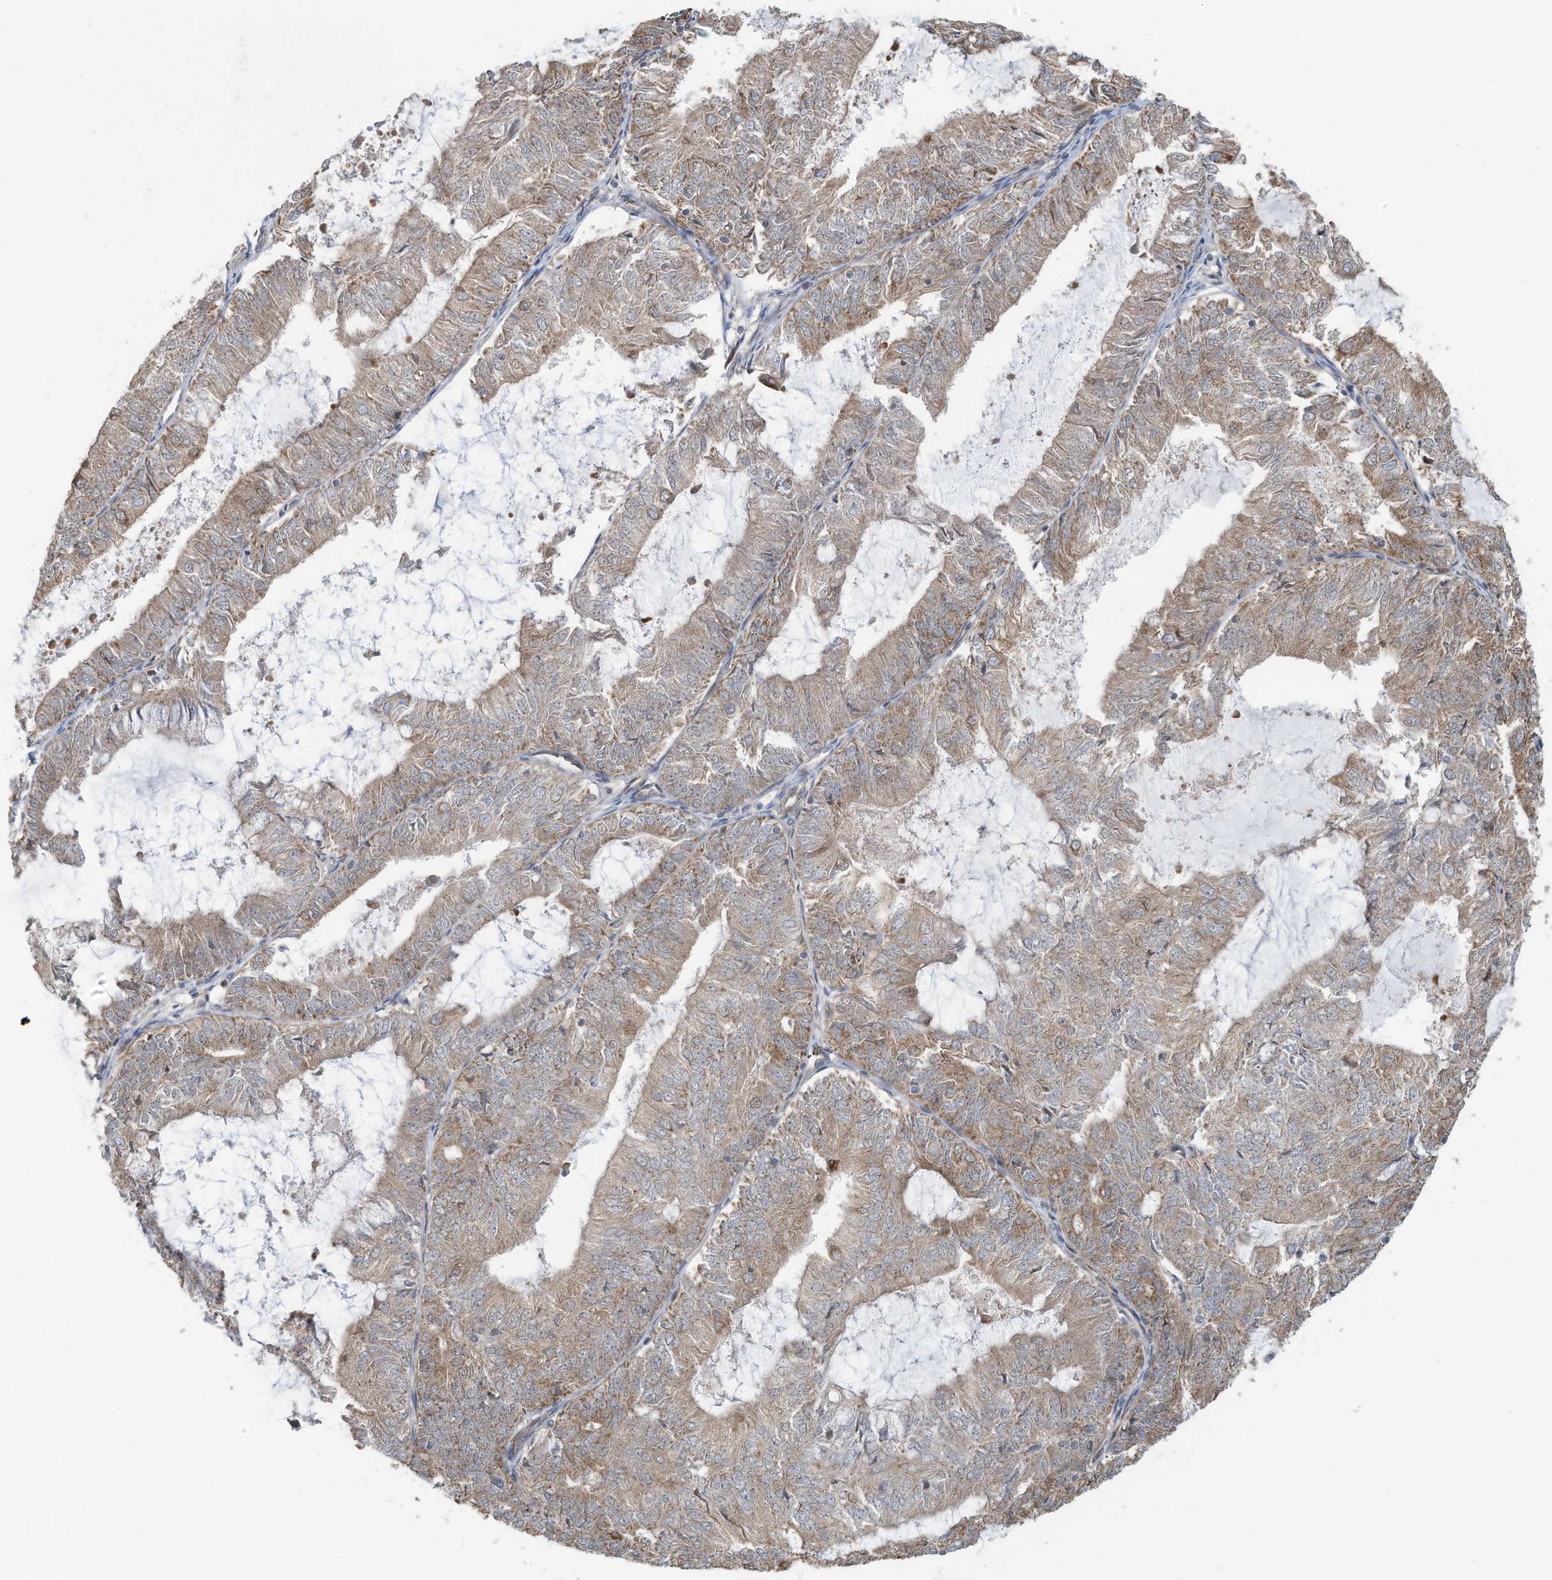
{"staining": {"intensity": "weak", "quantity": "25%-75%", "location": "cytoplasmic/membranous"}, "tissue": "endometrial cancer", "cell_type": "Tumor cells", "image_type": "cancer", "snomed": [{"axis": "morphology", "description": "Adenocarcinoma, NOS"}, {"axis": "topography", "description": "Endometrium"}], "caption": "Tumor cells show low levels of weak cytoplasmic/membranous staining in approximately 25%-75% of cells in endometrial adenocarcinoma.", "gene": "ERI2", "patient": {"sex": "female", "age": 57}}